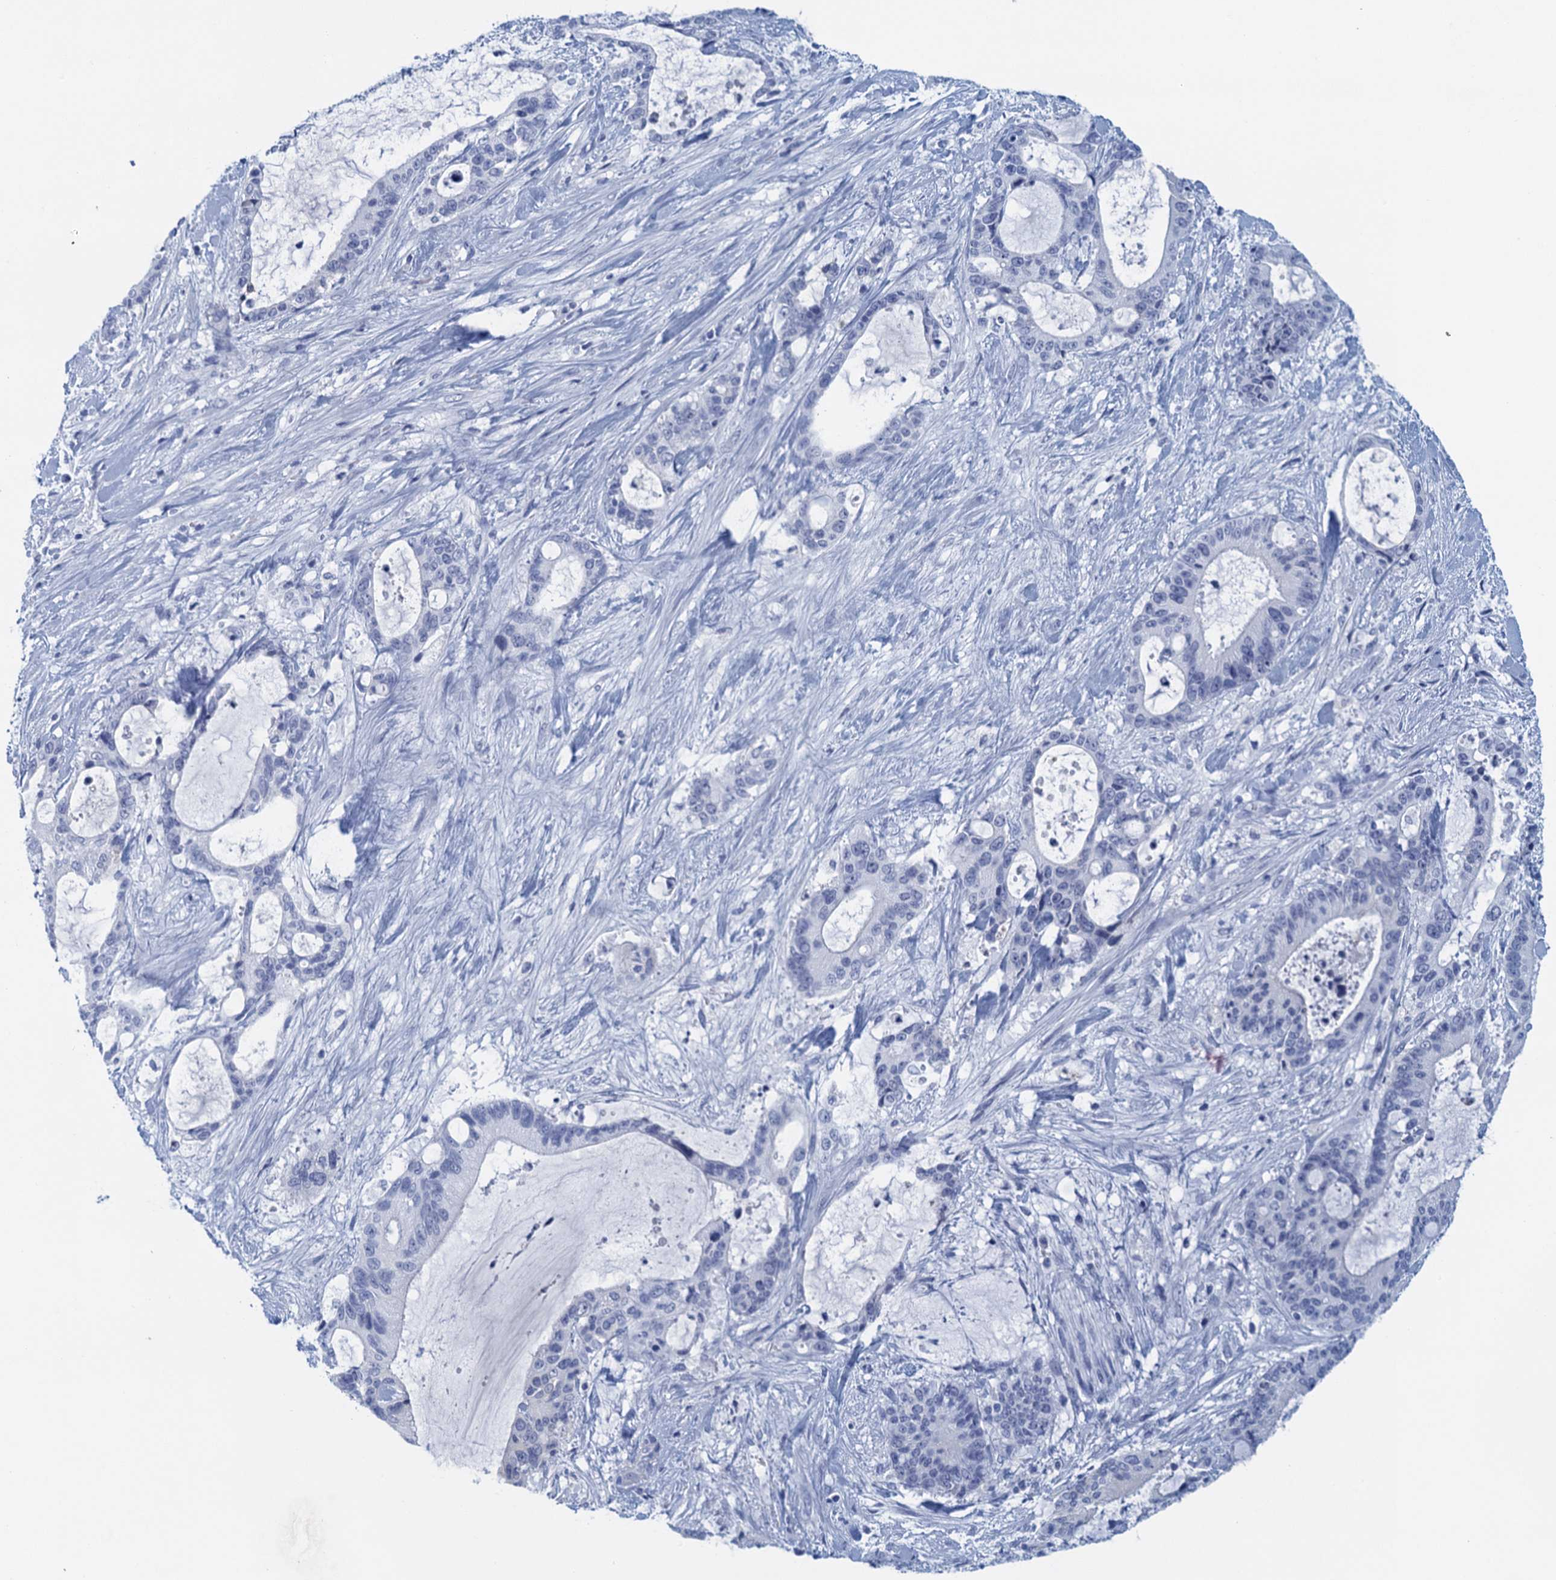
{"staining": {"intensity": "negative", "quantity": "none", "location": "none"}, "tissue": "liver cancer", "cell_type": "Tumor cells", "image_type": "cancer", "snomed": [{"axis": "morphology", "description": "Normal tissue, NOS"}, {"axis": "morphology", "description": "Cholangiocarcinoma"}, {"axis": "topography", "description": "Liver"}, {"axis": "topography", "description": "Peripheral nerve tissue"}], "caption": "Tumor cells are negative for brown protein staining in cholangiocarcinoma (liver).", "gene": "CYP51A1", "patient": {"sex": "female", "age": 73}}